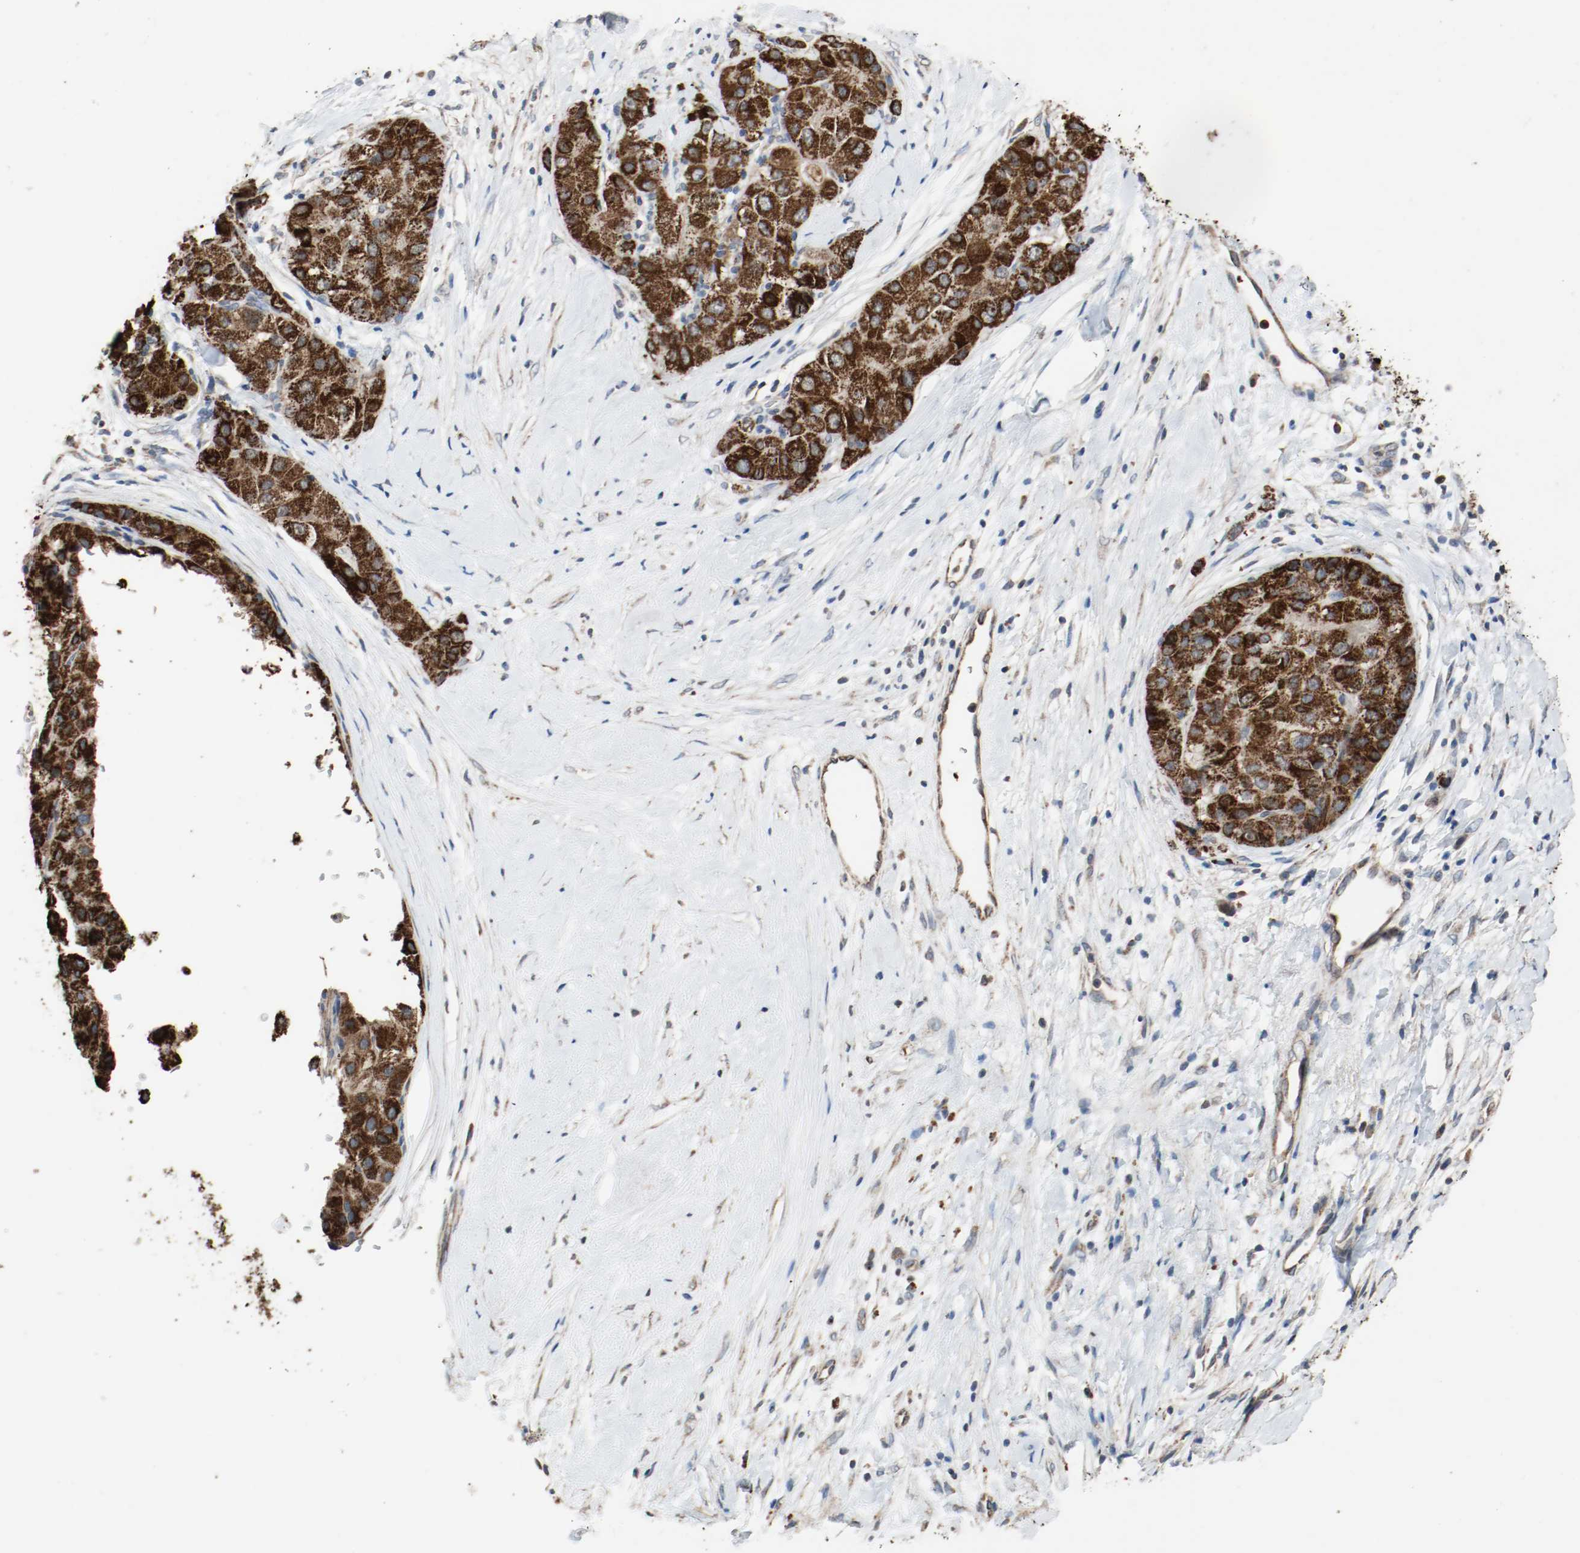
{"staining": {"intensity": "strong", "quantity": ">75%", "location": "cytoplasmic/membranous"}, "tissue": "liver cancer", "cell_type": "Tumor cells", "image_type": "cancer", "snomed": [{"axis": "morphology", "description": "Carcinoma, Hepatocellular, NOS"}, {"axis": "topography", "description": "Liver"}], "caption": "This photomicrograph displays IHC staining of human liver cancer (hepatocellular carcinoma), with high strong cytoplasmic/membranous staining in about >75% of tumor cells.", "gene": "ALDH4A1", "patient": {"sex": "male", "age": 80}}